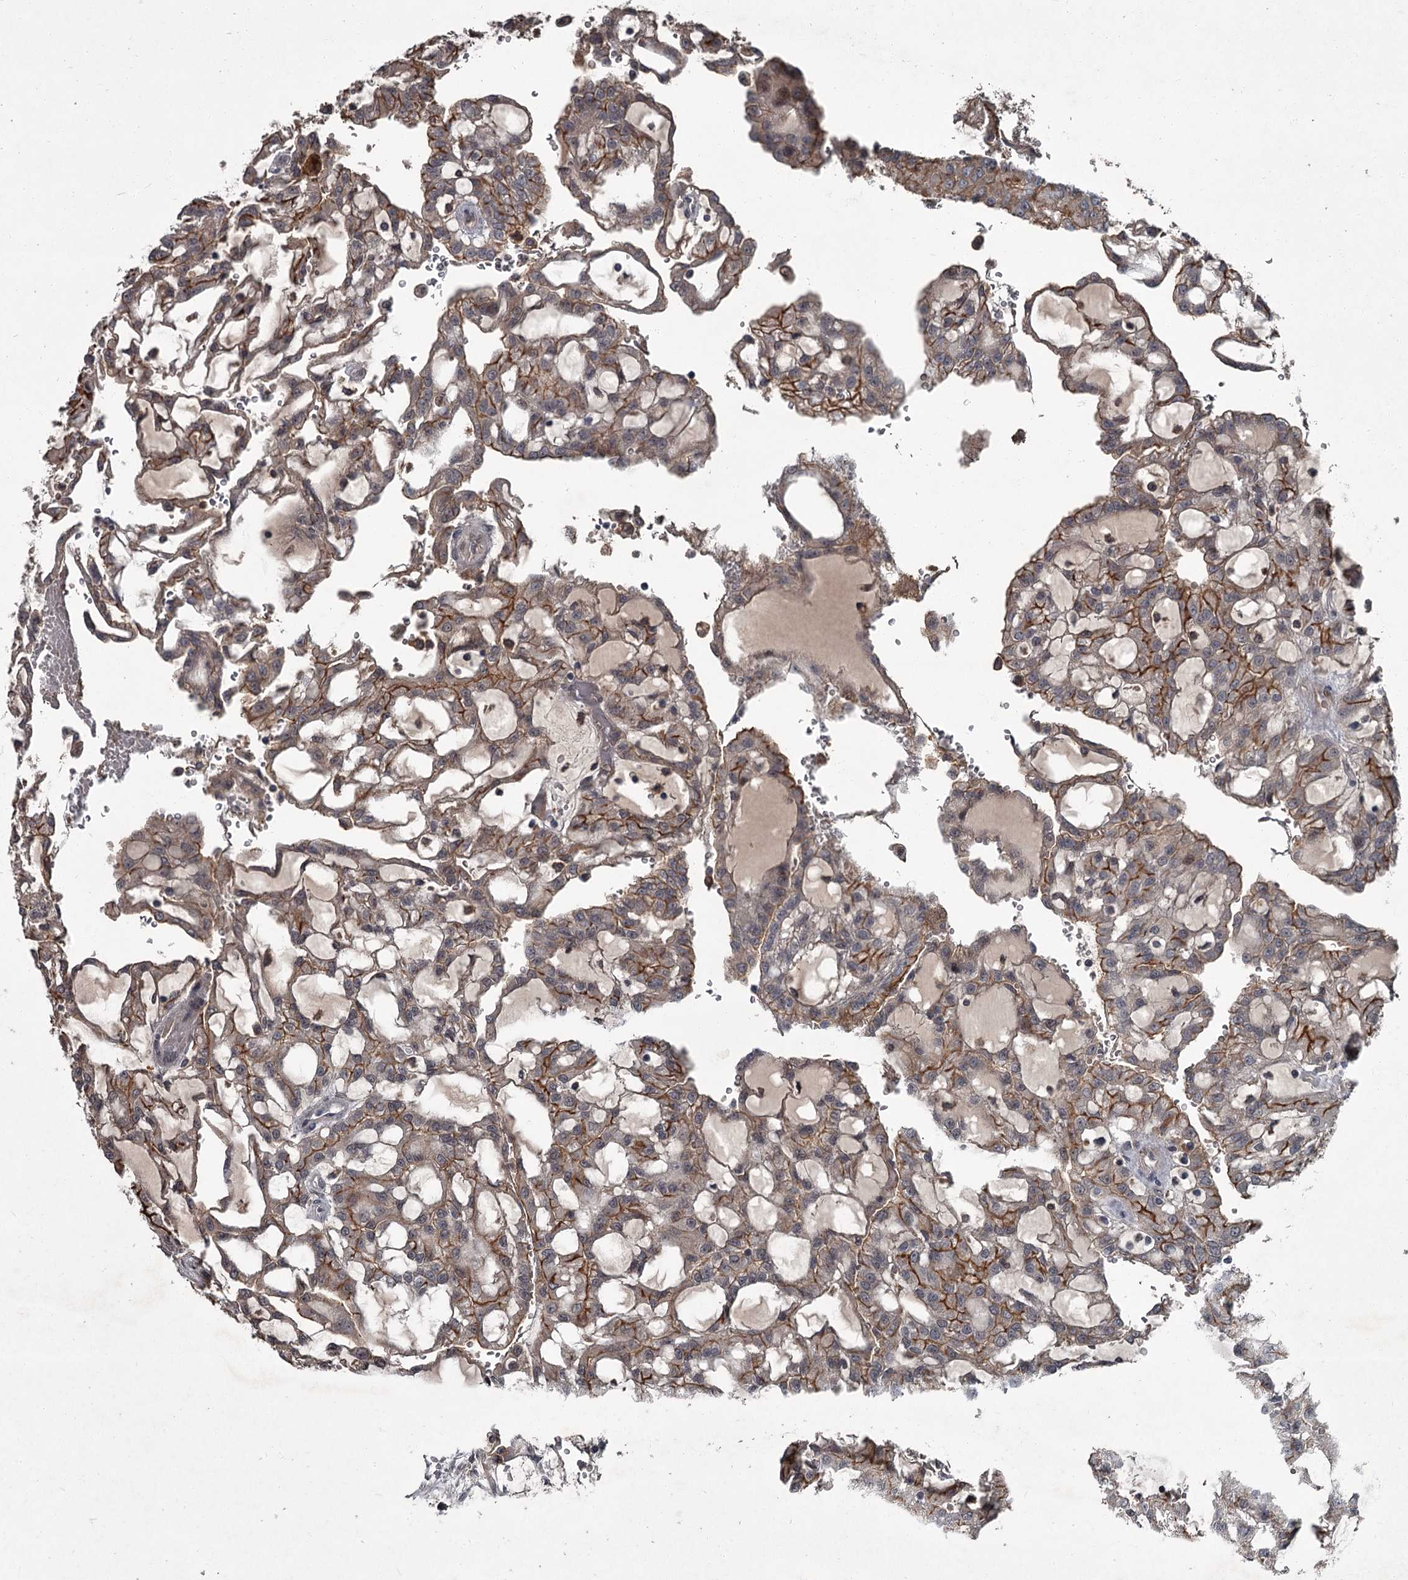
{"staining": {"intensity": "moderate", "quantity": "25%-75%", "location": "cytoplasmic/membranous"}, "tissue": "renal cancer", "cell_type": "Tumor cells", "image_type": "cancer", "snomed": [{"axis": "morphology", "description": "Adenocarcinoma, NOS"}, {"axis": "topography", "description": "Kidney"}], "caption": "Renal cancer stained for a protein exhibits moderate cytoplasmic/membranous positivity in tumor cells.", "gene": "FLVCR2", "patient": {"sex": "male", "age": 63}}